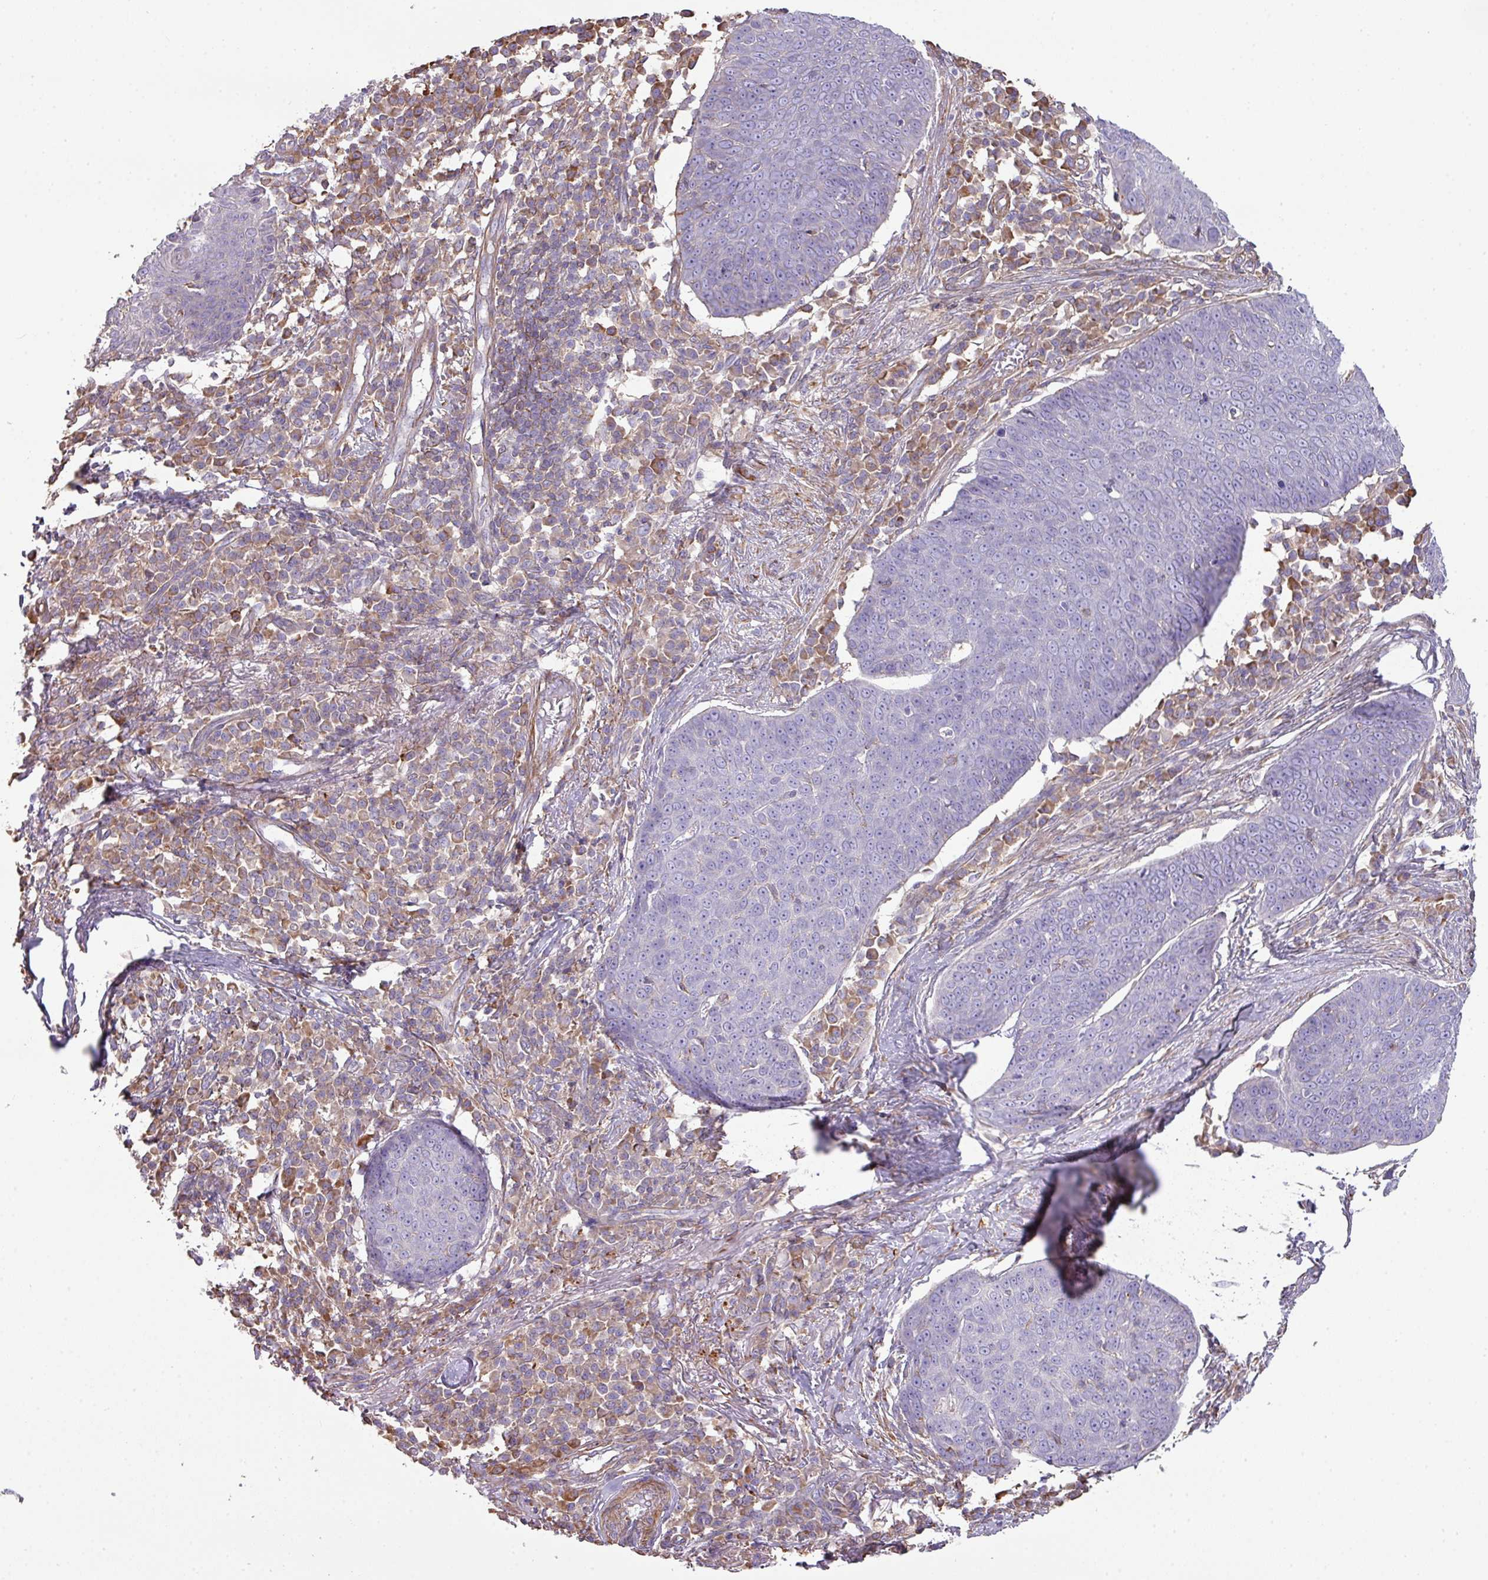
{"staining": {"intensity": "negative", "quantity": "none", "location": "none"}, "tissue": "skin cancer", "cell_type": "Tumor cells", "image_type": "cancer", "snomed": [{"axis": "morphology", "description": "Squamous cell carcinoma, NOS"}, {"axis": "topography", "description": "Skin"}], "caption": "An image of skin cancer stained for a protein demonstrates no brown staining in tumor cells. Brightfield microscopy of immunohistochemistry (IHC) stained with DAB (brown) and hematoxylin (blue), captured at high magnification.", "gene": "LRRC41", "patient": {"sex": "male", "age": 71}}